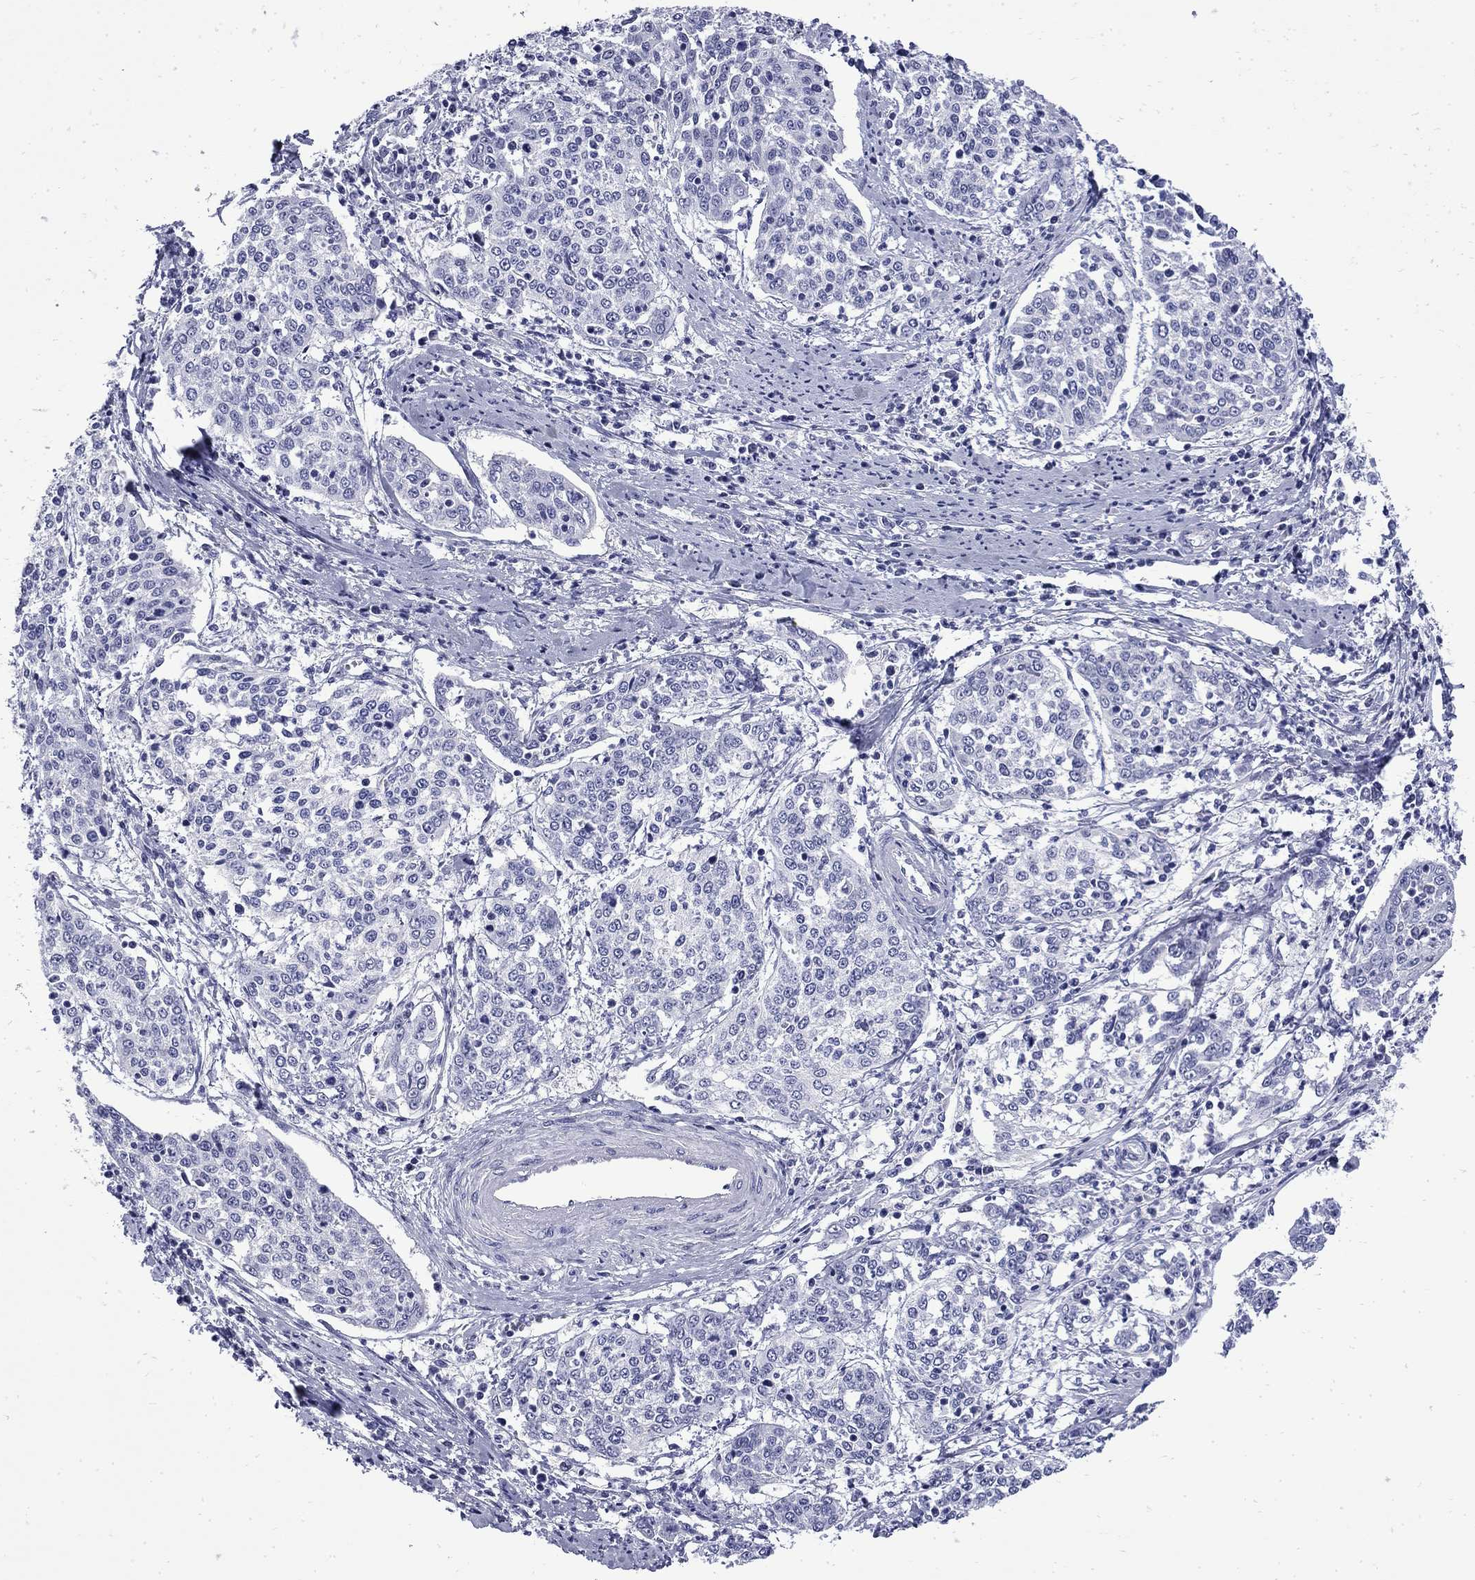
{"staining": {"intensity": "negative", "quantity": "none", "location": "none"}, "tissue": "cervical cancer", "cell_type": "Tumor cells", "image_type": "cancer", "snomed": [{"axis": "morphology", "description": "Squamous cell carcinoma, NOS"}, {"axis": "topography", "description": "Cervix"}], "caption": "Histopathology image shows no protein positivity in tumor cells of squamous cell carcinoma (cervical) tissue.", "gene": "MGARP", "patient": {"sex": "female", "age": 41}}